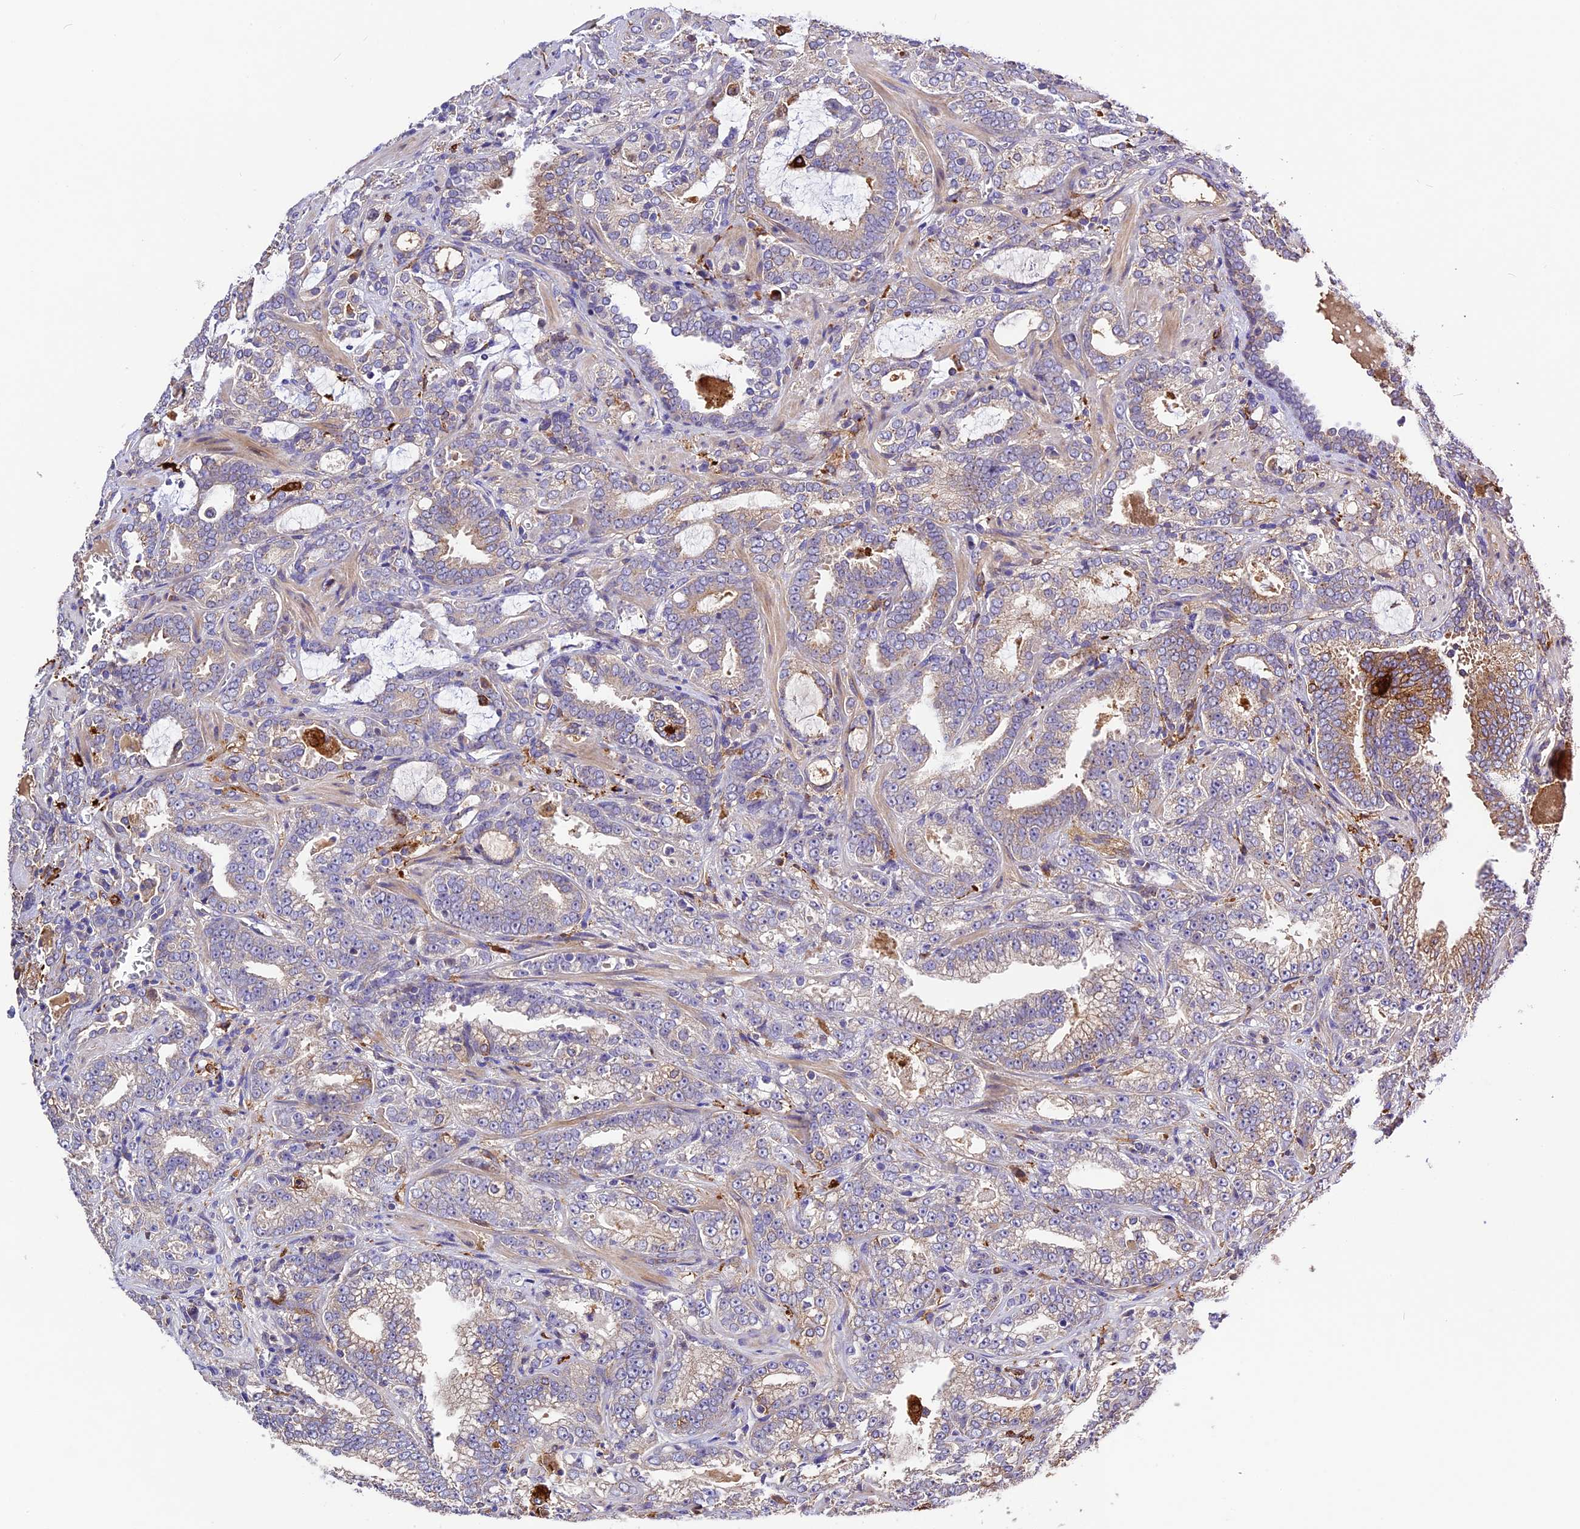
{"staining": {"intensity": "negative", "quantity": "none", "location": "none"}, "tissue": "prostate cancer", "cell_type": "Tumor cells", "image_type": "cancer", "snomed": [{"axis": "morphology", "description": "Adenocarcinoma, High grade"}, {"axis": "topography", "description": "Prostate and seminal vesicle, NOS"}], "caption": "This is an IHC micrograph of human prostate cancer (adenocarcinoma (high-grade)). There is no expression in tumor cells.", "gene": "CILP2", "patient": {"sex": "male", "age": 67}}